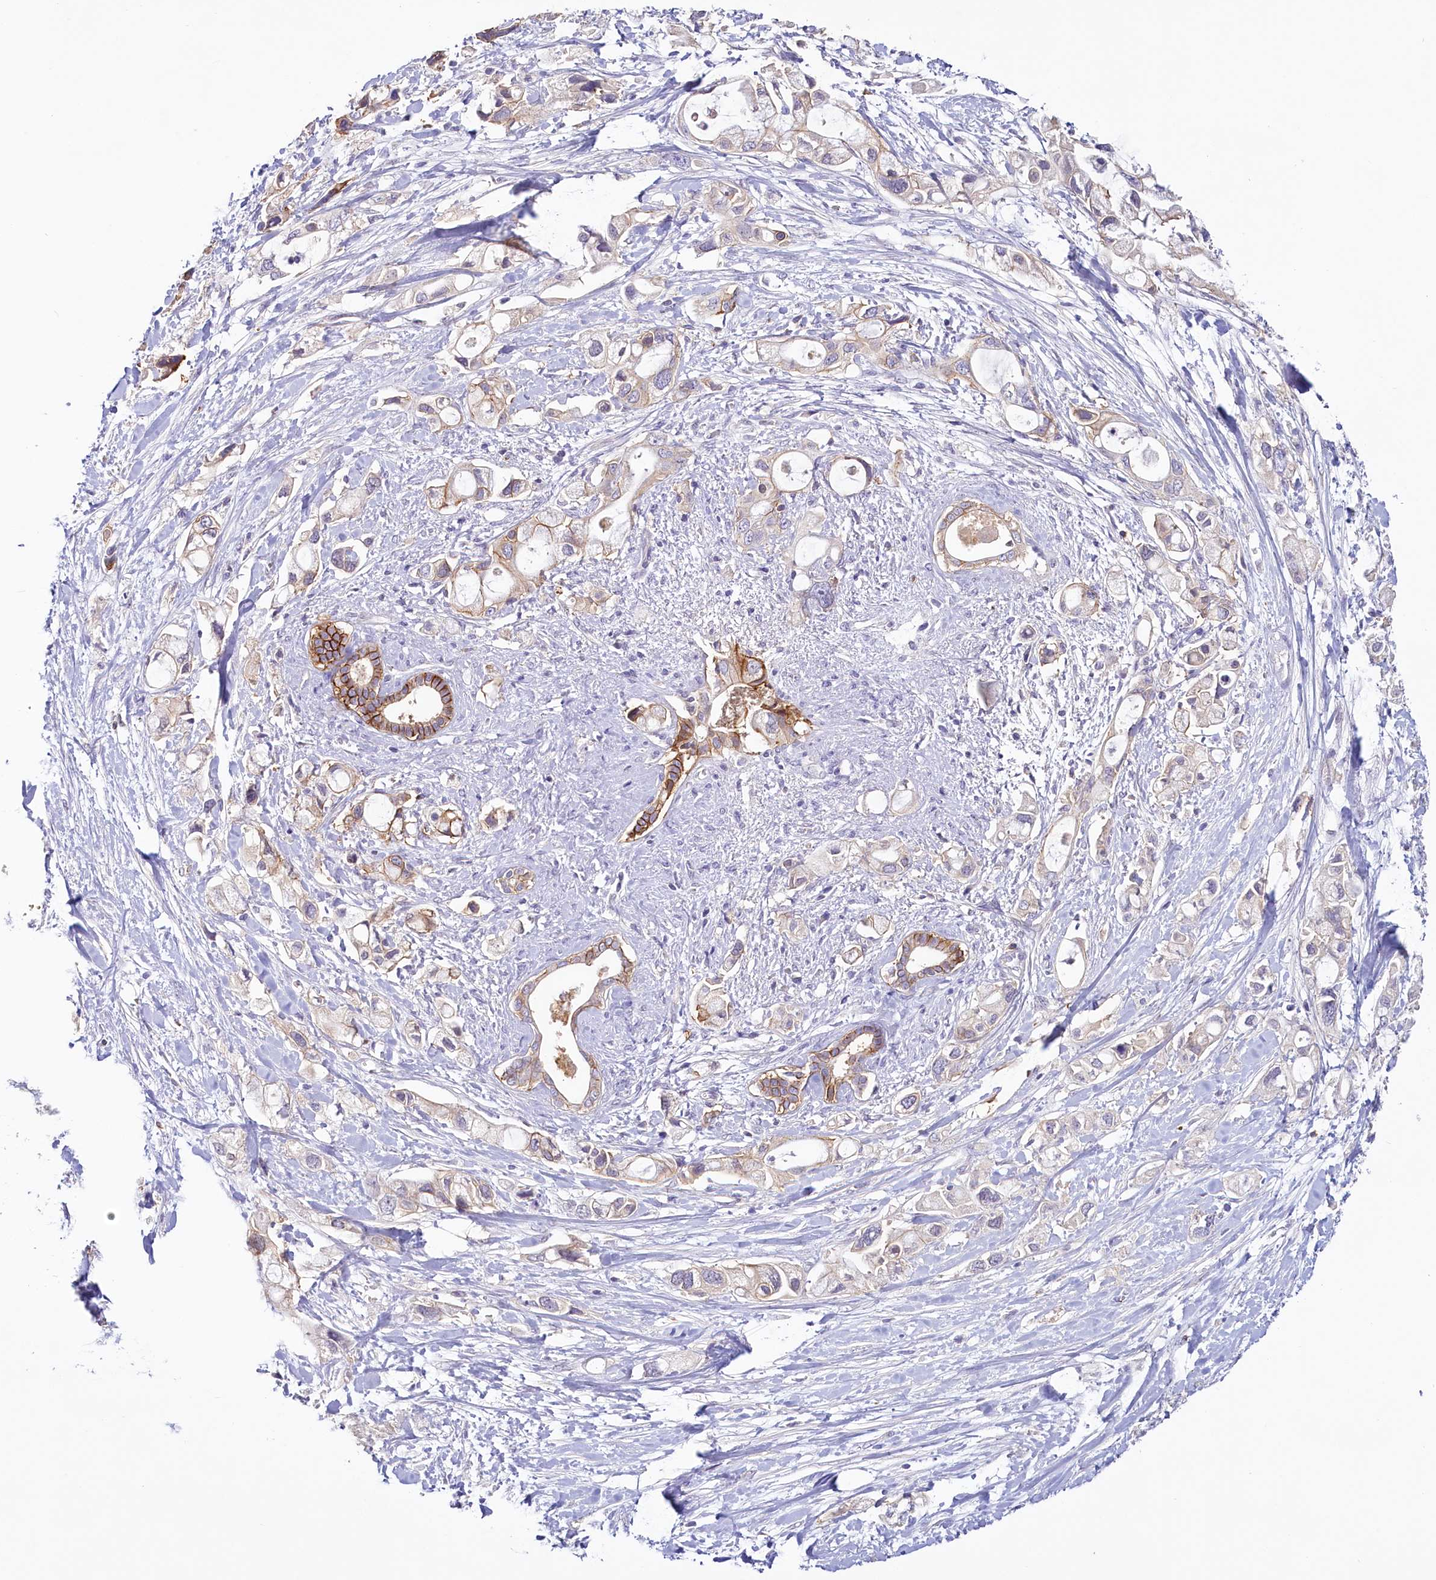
{"staining": {"intensity": "moderate", "quantity": "<25%", "location": "cytoplasmic/membranous"}, "tissue": "pancreatic cancer", "cell_type": "Tumor cells", "image_type": "cancer", "snomed": [{"axis": "morphology", "description": "Adenocarcinoma, NOS"}, {"axis": "topography", "description": "Pancreas"}], "caption": "Moderate cytoplasmic/membranous positivity for a protein is seen in about <25% of tumor cells of pancreatic cancer (adenocarcinoma) using IHC.", "gene": "PDE6D", "patient": {"sex": "female", "age": 56}}